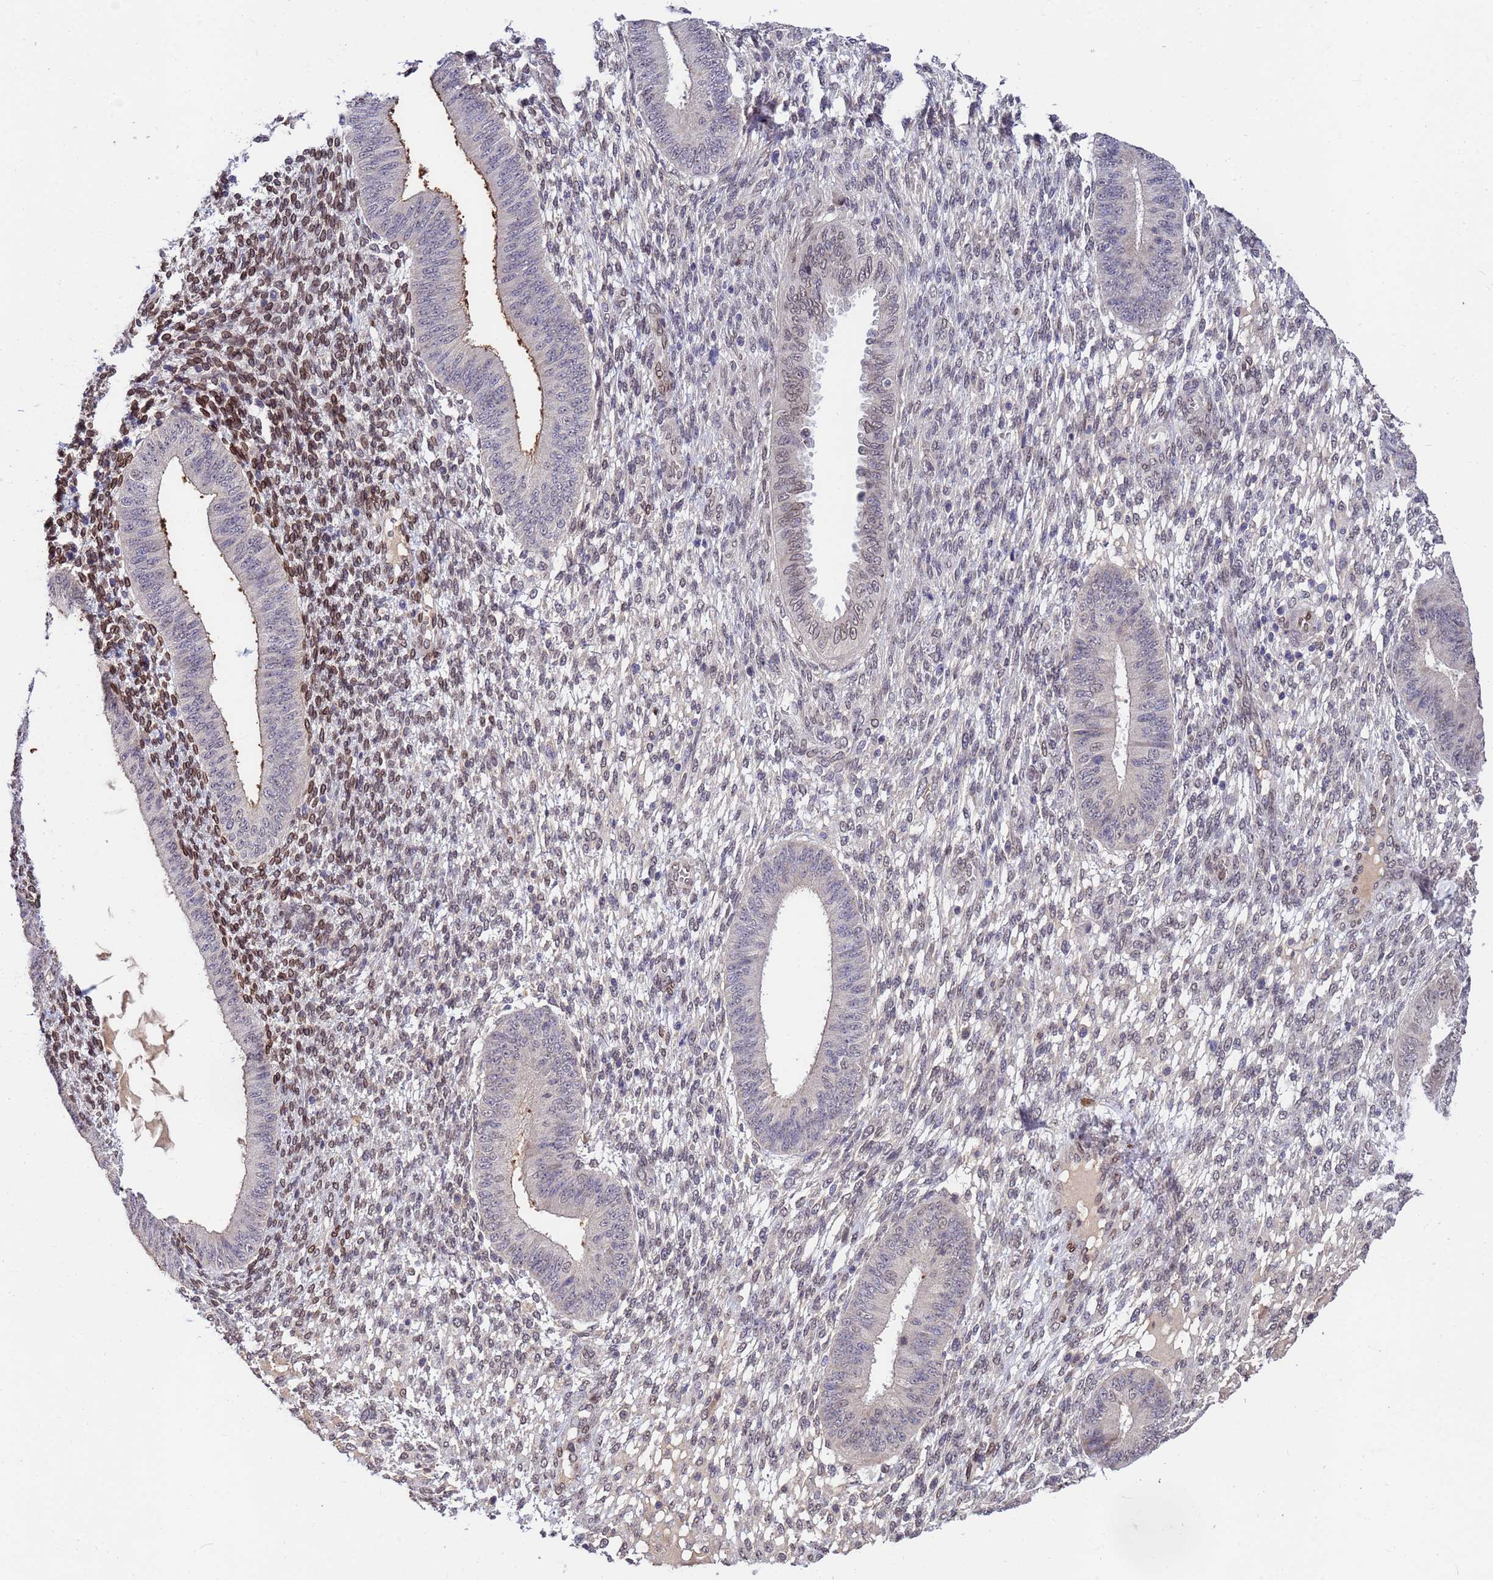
{"staining": {"intensity": "moderate", "quantity": "25%-75%", "location": "cytoplasmic/membranous,nuclear"}, "tissue": "endometrium", "cell_type": "Cells in endometrial stroma", "image_type": "normal", "snomed": [{"axis": "morphology", "description": "Normal tissue, NOS"}, {"axis": "topography", "description": "Endometrium"}], "caption": "Protein positivity by immunohistochemistry shows moderate cytoplasmic/membranous,nuclear expression in about 25%-75% of cells in endometrial stroma in benign endometrium.", "gene": "GPR135", "patient": {"sex": "female", "age": 49}}